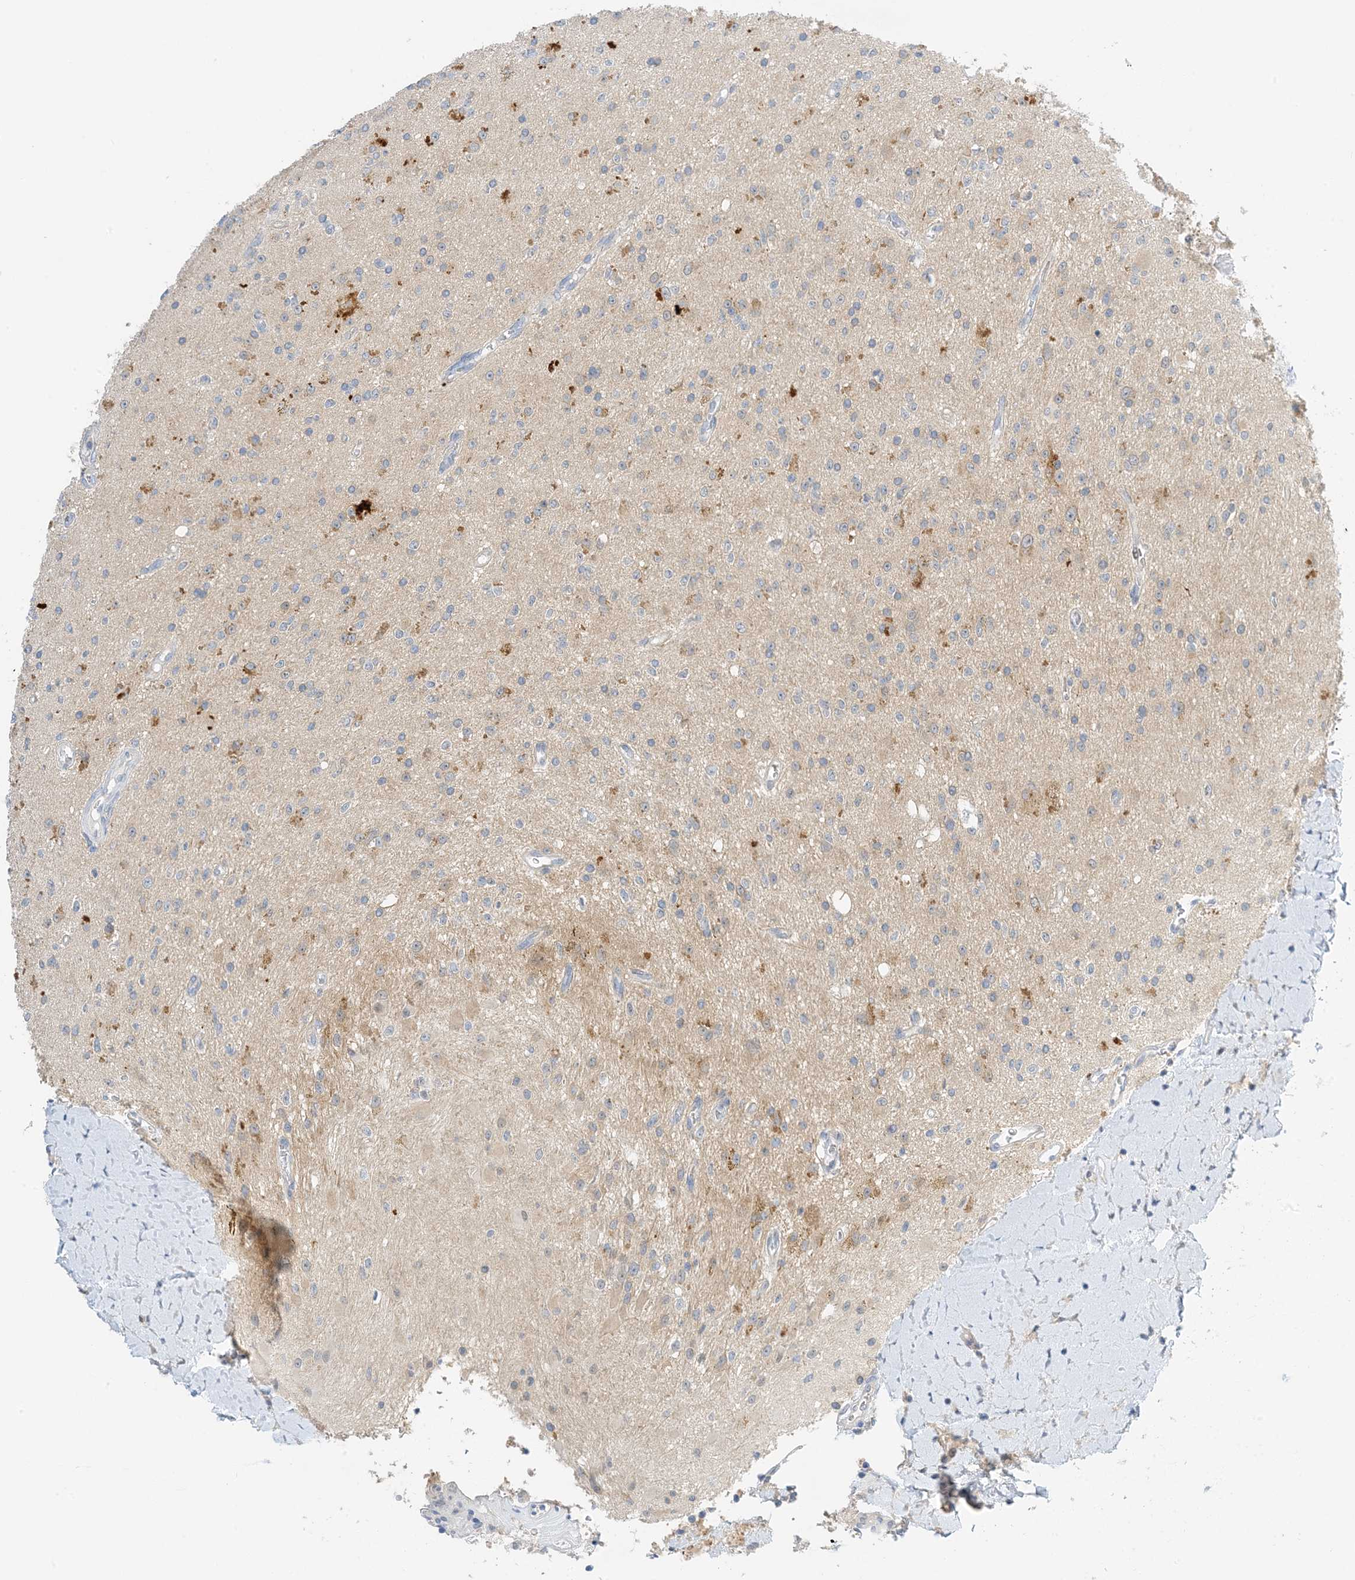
{"staining": {"intensity": "moderate", "quantity": "<25%", "location": "cytoplasmic/membranous"}, "tissue": "glioma", "cell_type": "Tumor cells", "image_type": "cancer", "snomed": [{"axis": "morphology", "description": "Glioma, malignant, High grade"}, {"axis": "topography", "description": "Brain"}], "caption": "This is a photomicrograph of immunohistochemistry (IHC) staining of high-grade glioma (malignant), which shows moderate expression in the cytoplasmic/membranous of tumor cells.", "gene": "KIFBP", "patient": {"sex": "male", "age": 34}}